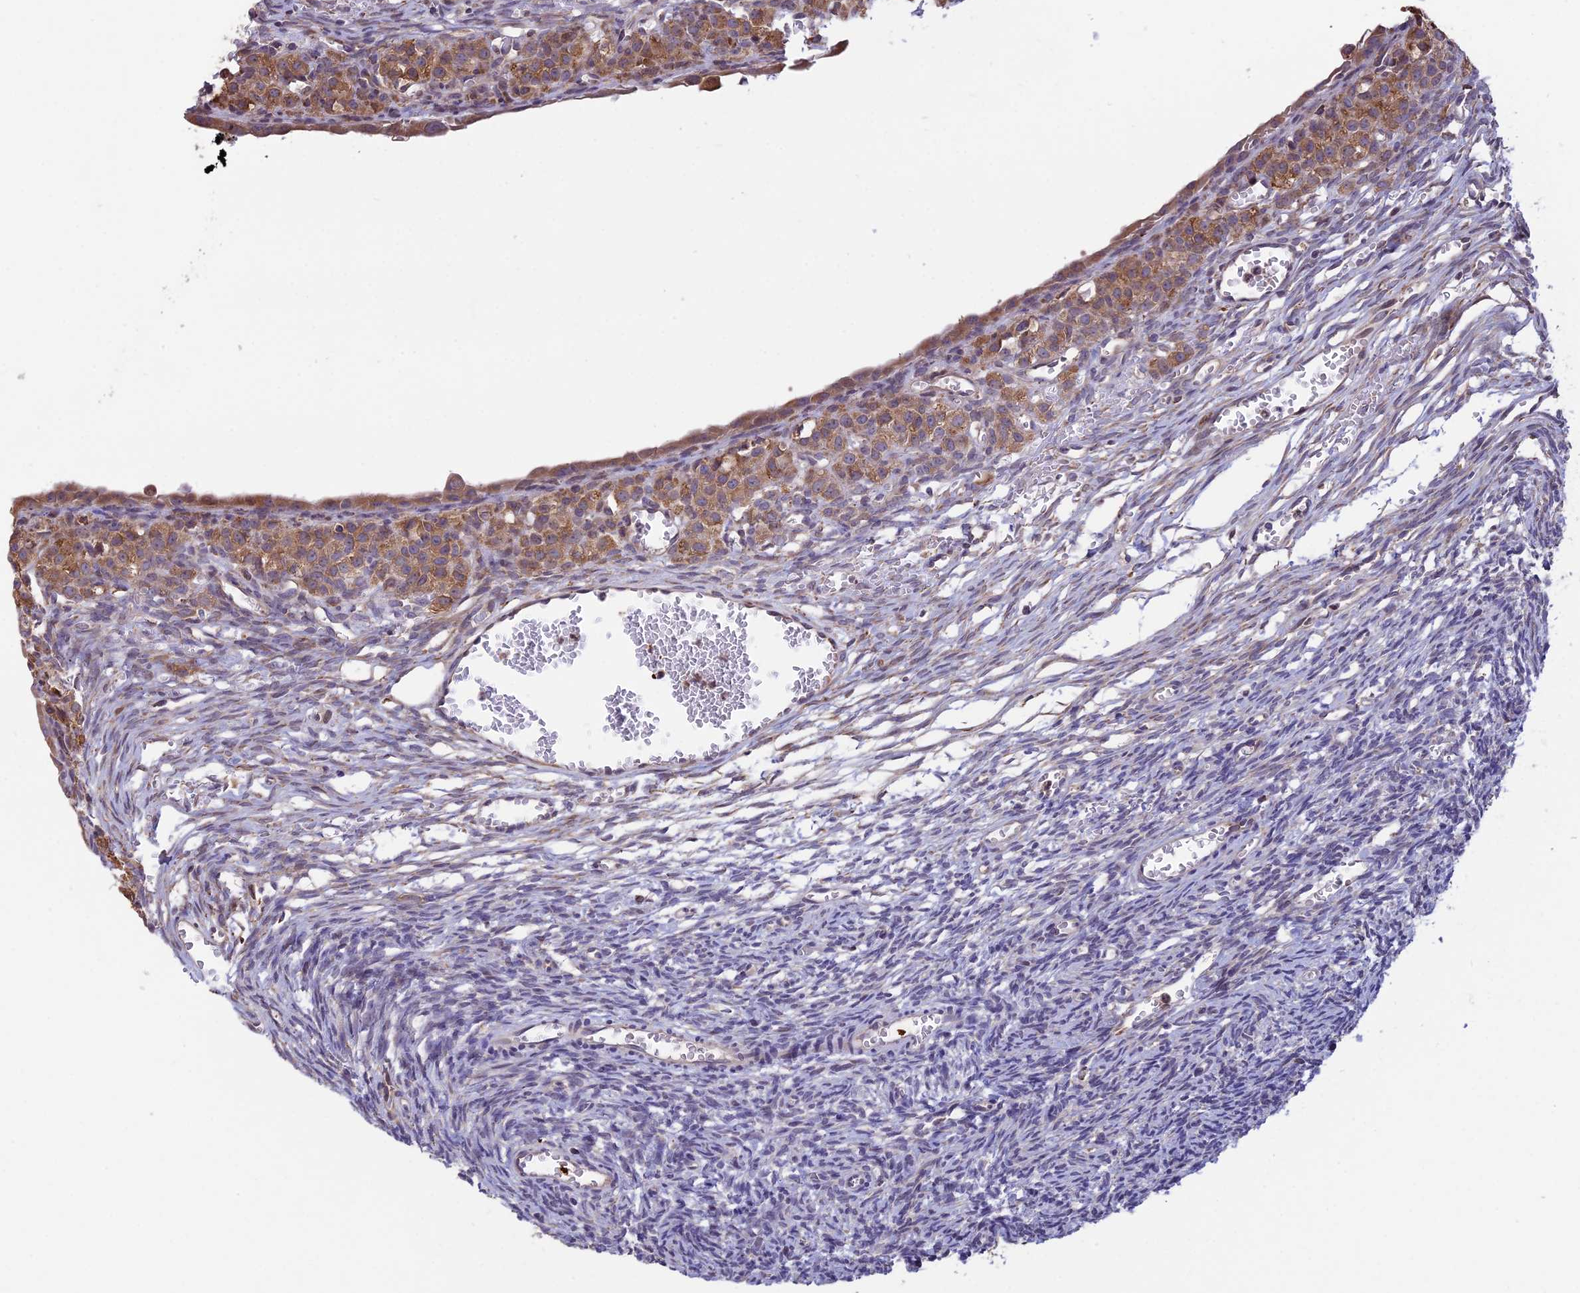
{"staining": {"intensity": "negative", "quantity": "none", "location": "none"}, "tissue": "ovary", "cell_type": "Ovarian stroma cells", "image_type": "normal", "snomed": [{"axis": "morphology", "description": "Normal tissue, NOS"}, {"axis": "topography", "description": "Ovary"}], "caption": "Protein analysis of benign ovary displays no significant expression in ovarian stroma cells. The staining is performed using DAB brown chromogen with nuclei counter-stained in using hematoxylin.", "gene": "DMRTA2", "patient": {"sex": "female", "age": 39}}